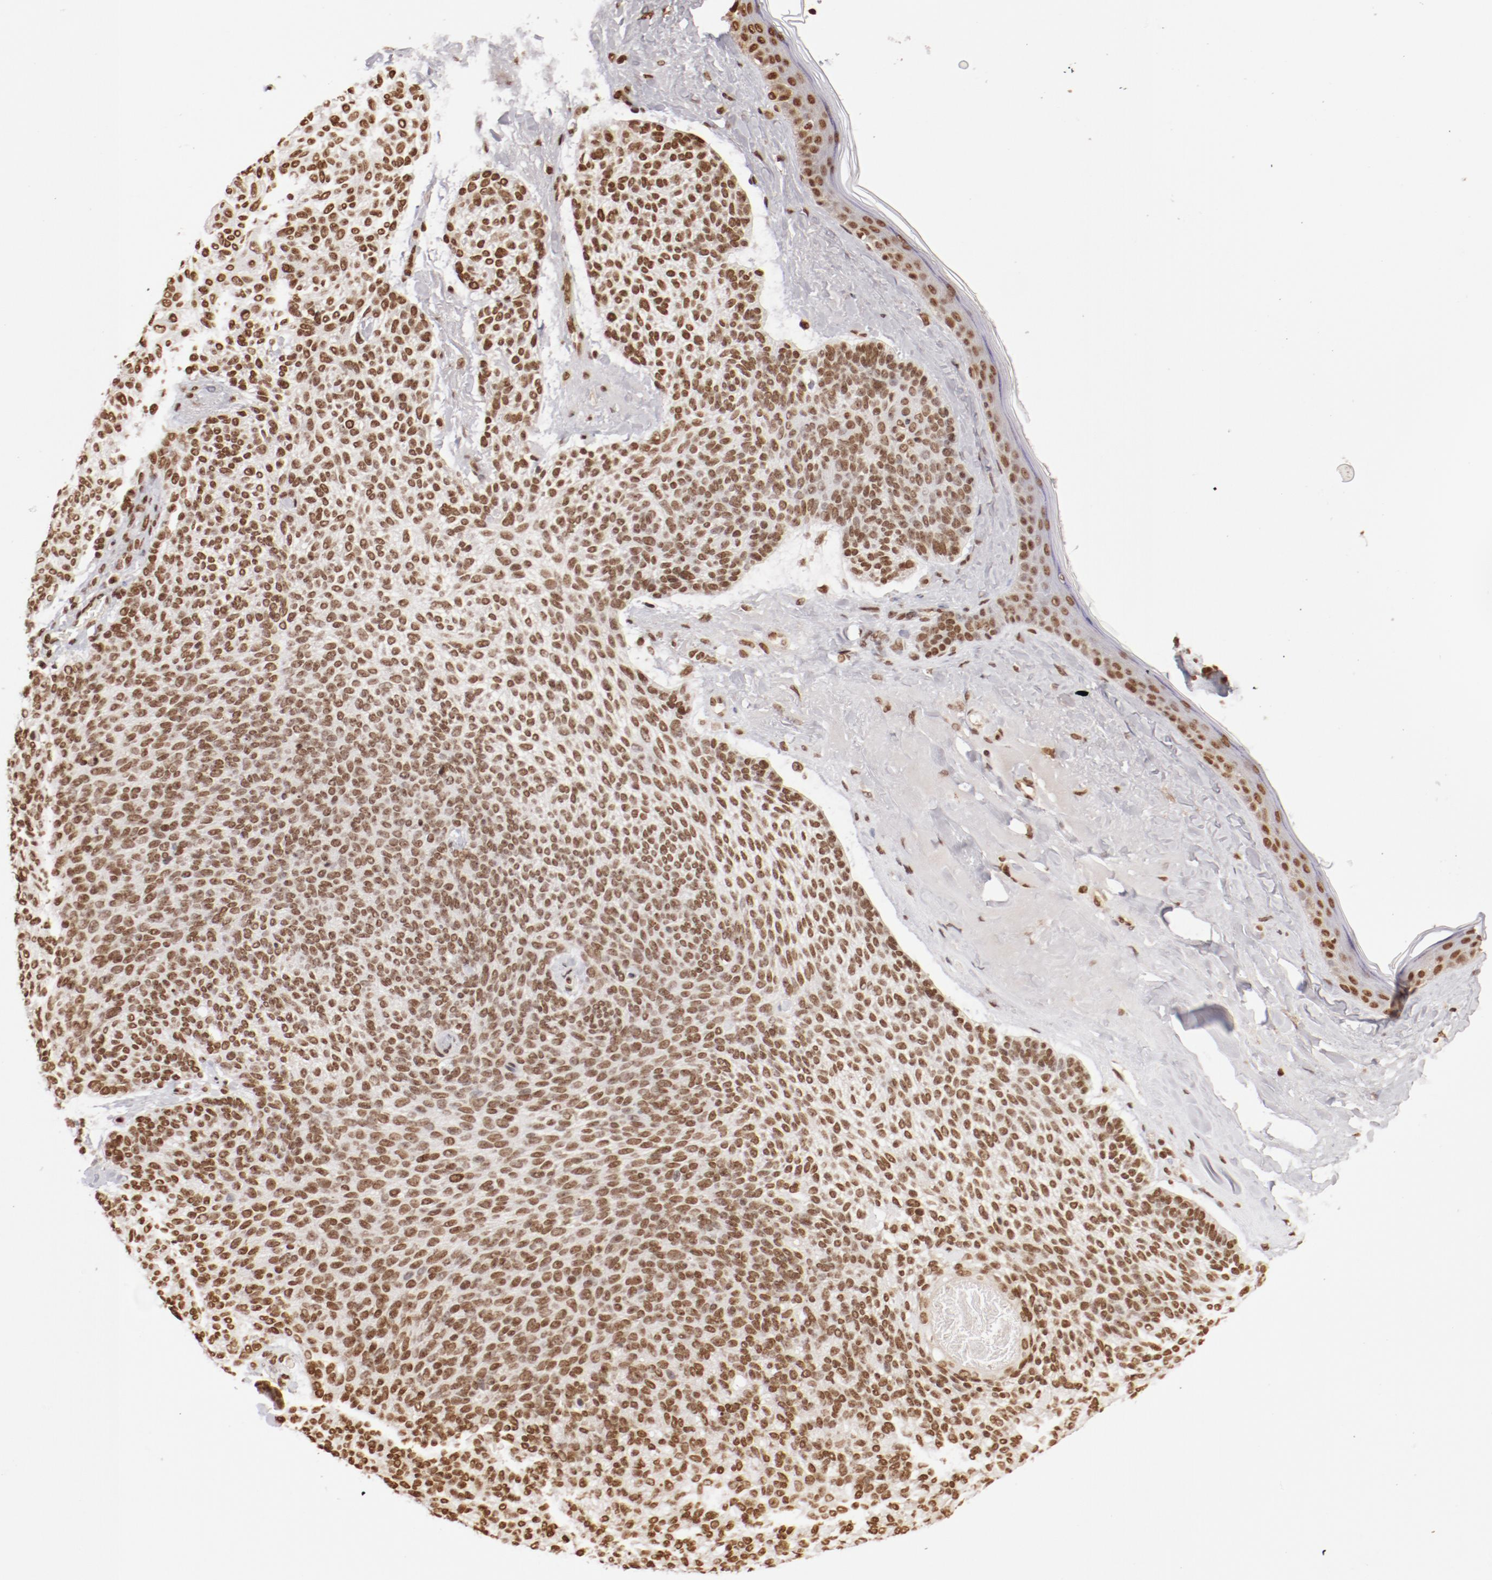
{"staining": {"intensity": "moderate", "quantity": ">75%", "location": "nuclear"}, "tissue": "skin cancer", "cell_type": "Tumor cells", "image_type": "cancer", "snomed": [{"axis": "morphology", "description": "Normal tissue, NOS"}, {"axis": "morphology", "description": "Basal cell carcinoma"}, {"axis": "topography", "description": "Skin"}], "caption": "Immunohistochemical staining of human skin cancer displays moderate nuclear protein positivity in about >75% of tumor cells.", "gene": "ABL2", "patient": {"sex": "female", "age": 70}}